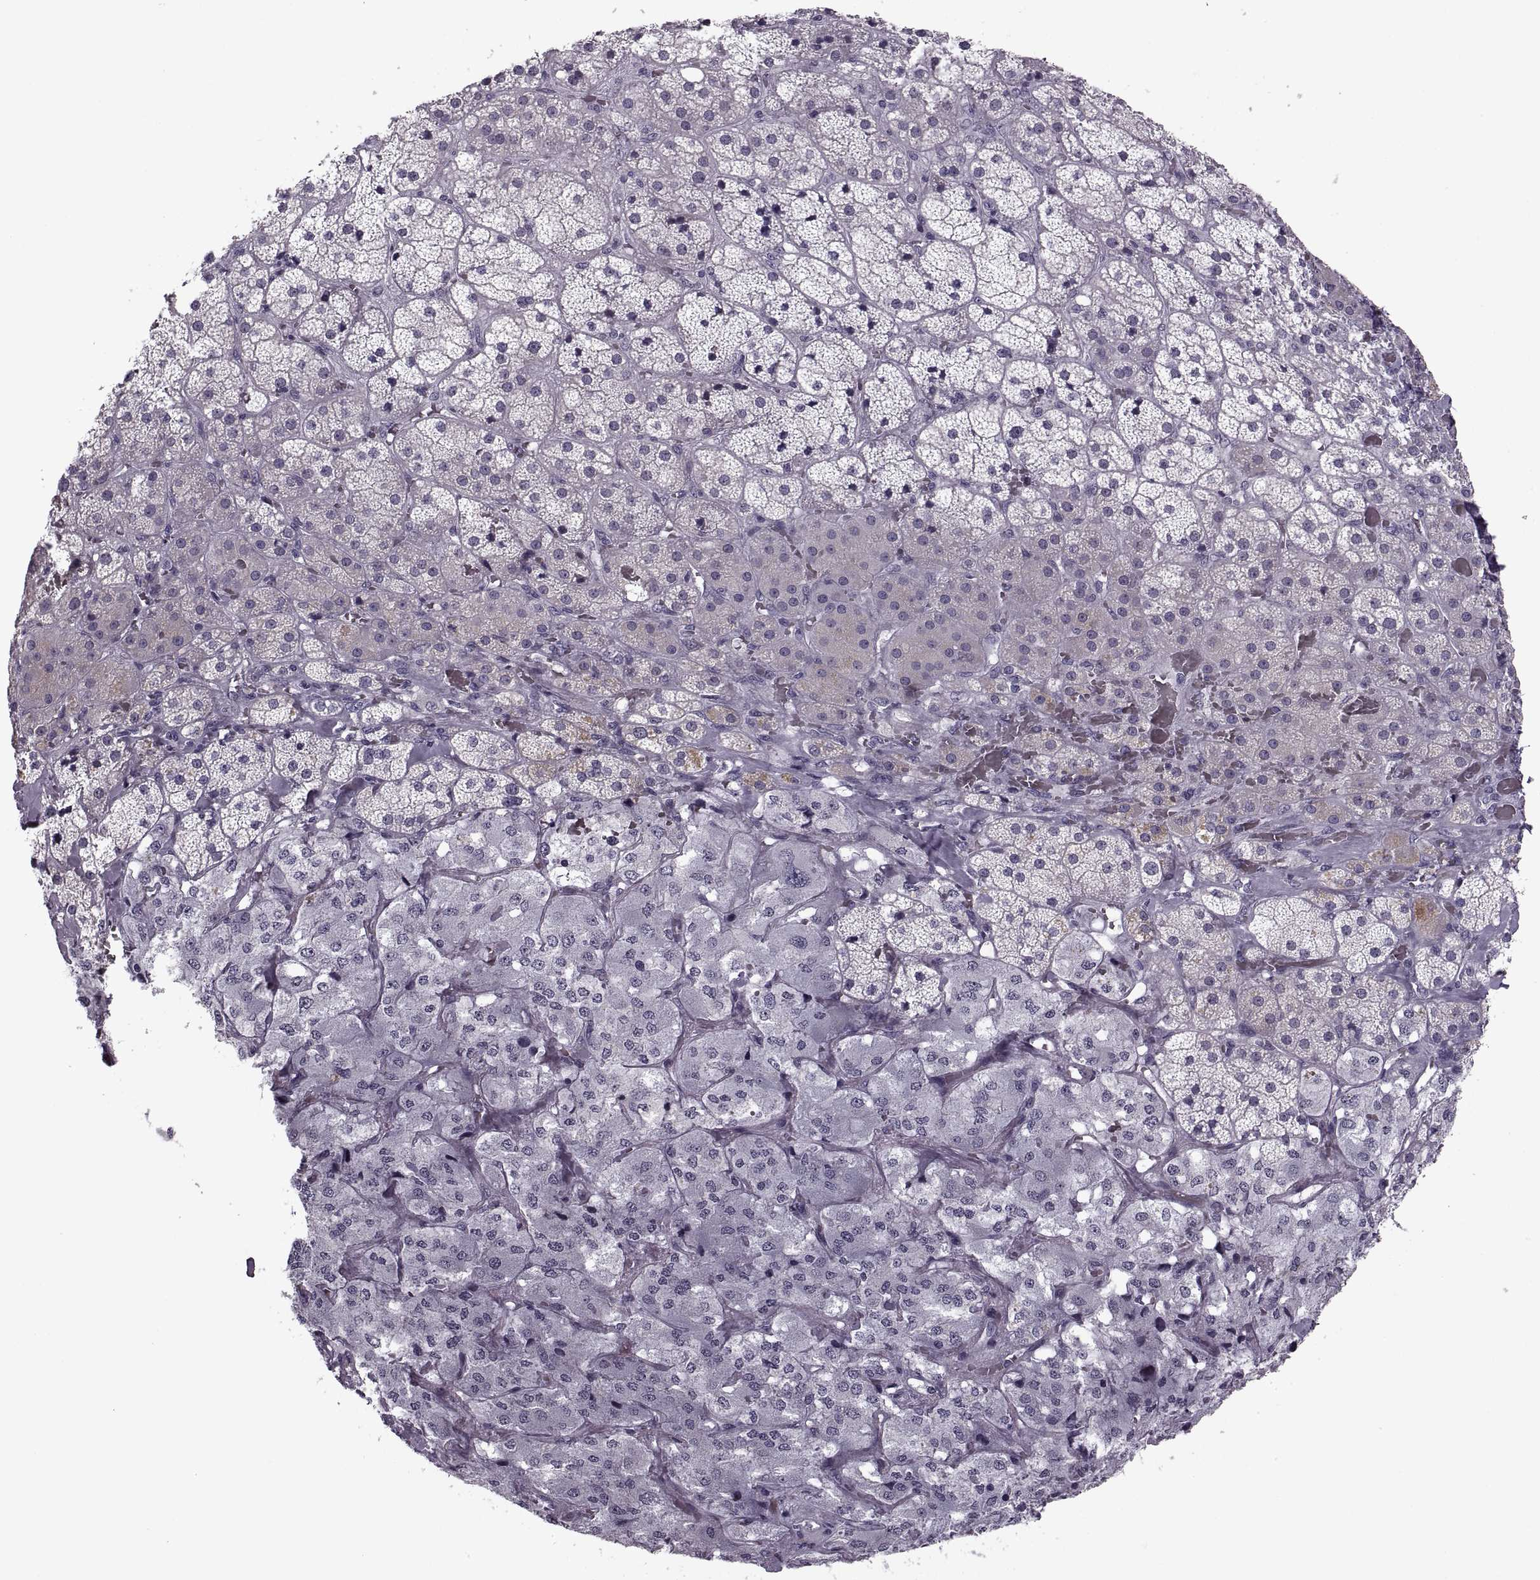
{"staining": {"intensity": "negative", "quantity": "none", "location": "none"}, "tissue": "adrenal gland", "cell_type": "Glandular cells", "image_type": "normal", "snomed": [{"axis": "morphology", "description": "Normal tissue, NOS"}, {"axis": "topography", "description": "Adrenal gland"}], "caption": "A high-resolution image shows IHC staining of unremarkable adrenal gland, which exhibits no significant expression in glandular cells. (DAB (3,3'-diaminobenzidine) immunohistochemistry (IHC) with hematoxylin counter stain).", "gene": "PAGE2B", "patient": {"sex": "male", "age": 57}}